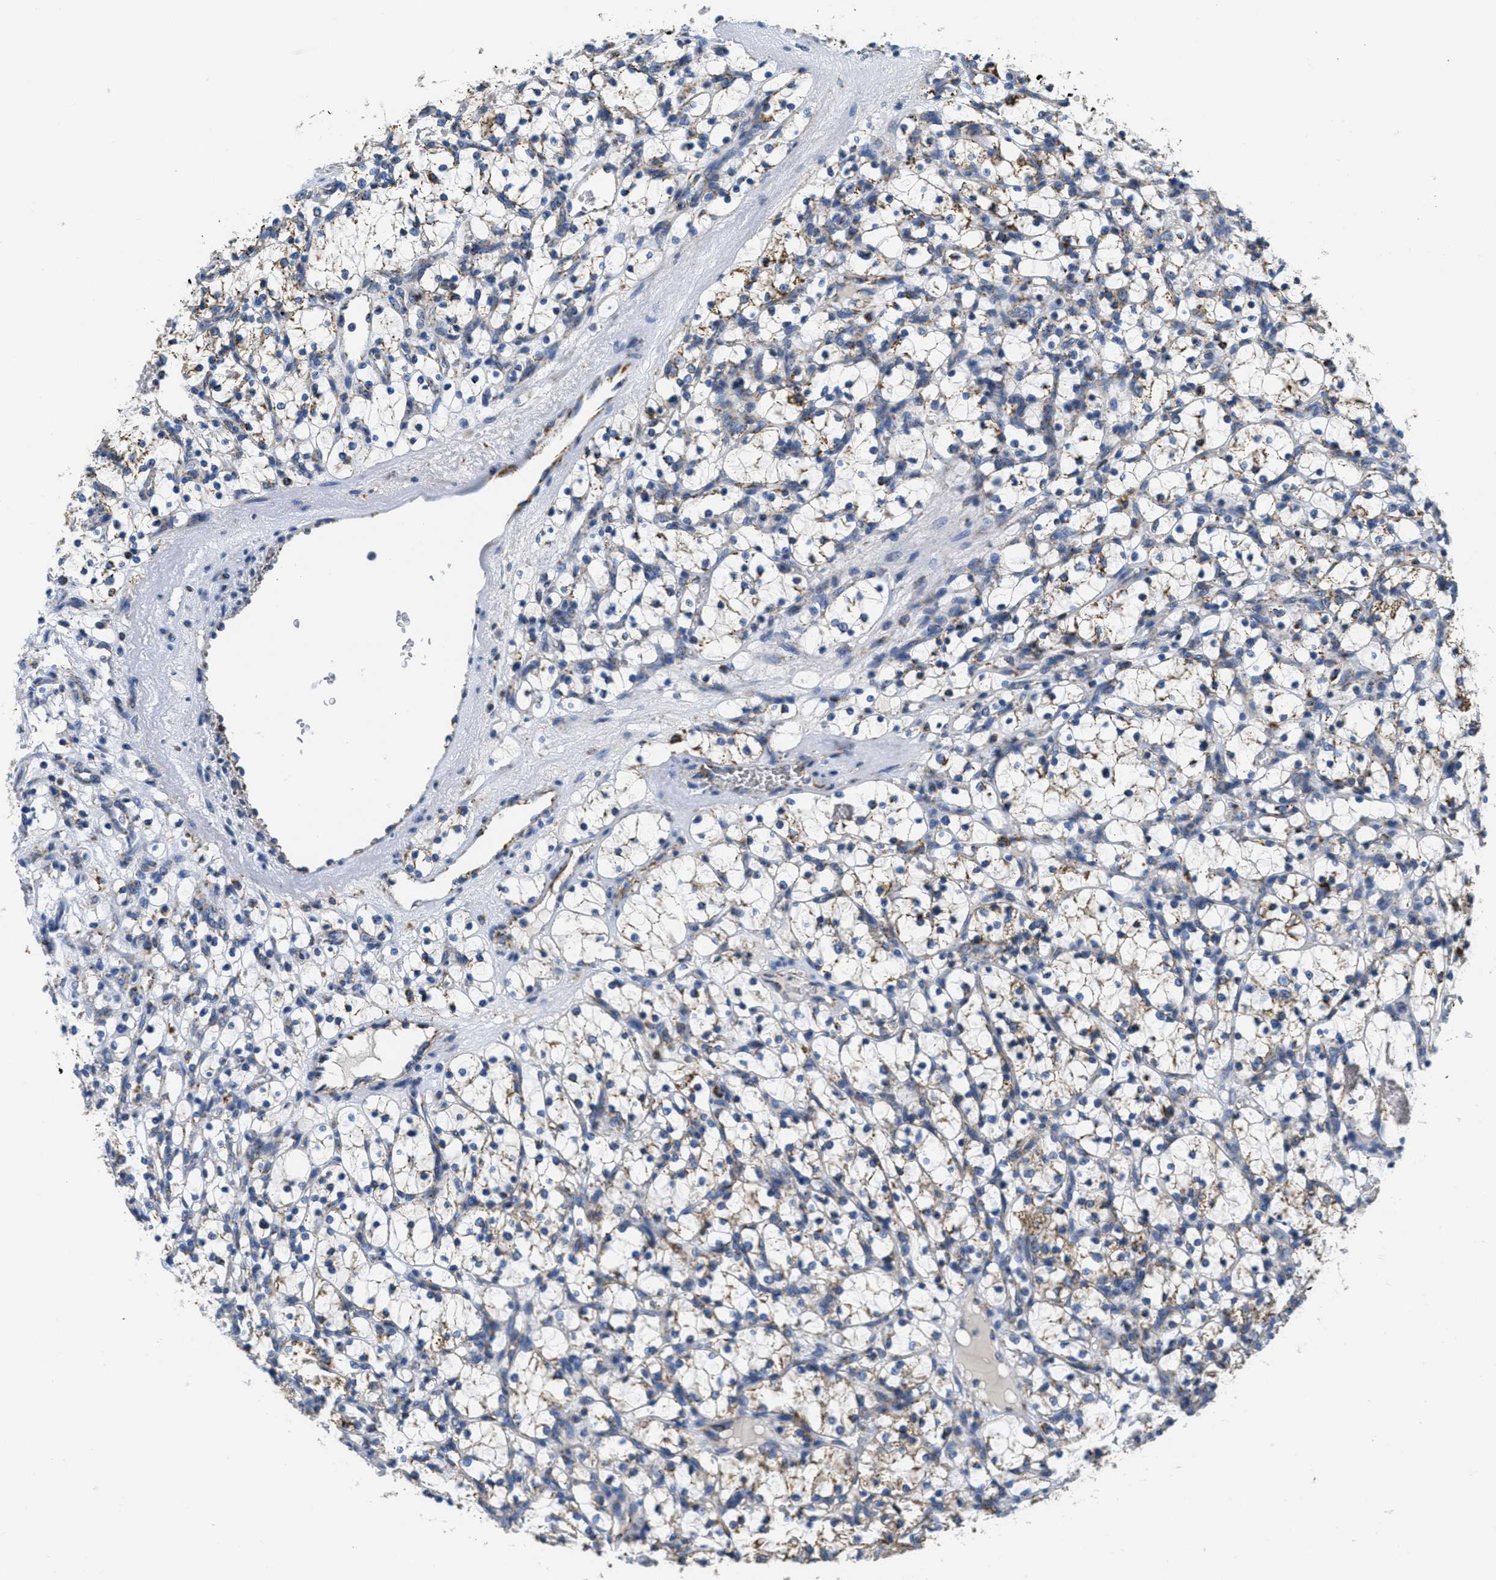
{"staining": {"intensity": "moderate", "quantity": "25%-75%", "location": "cytoplasmic/membranous"}, "tissue": "renal cancer", "cell_type": "Tumor cells", "image_type": "cancer", "snomed": [{"axis": "morphology", "description": "Adenocarcinoma, NOS"}, {"axis": "topography", "description": "Kidney"}], "caption": "Adenocarcinoma (renal) tissue displays moderate cytoplasmic/membranous expression in about 25%-75% of tumor cells", "gene": "KCNJ5", "patient": {"sex": "female", "age": 69}}